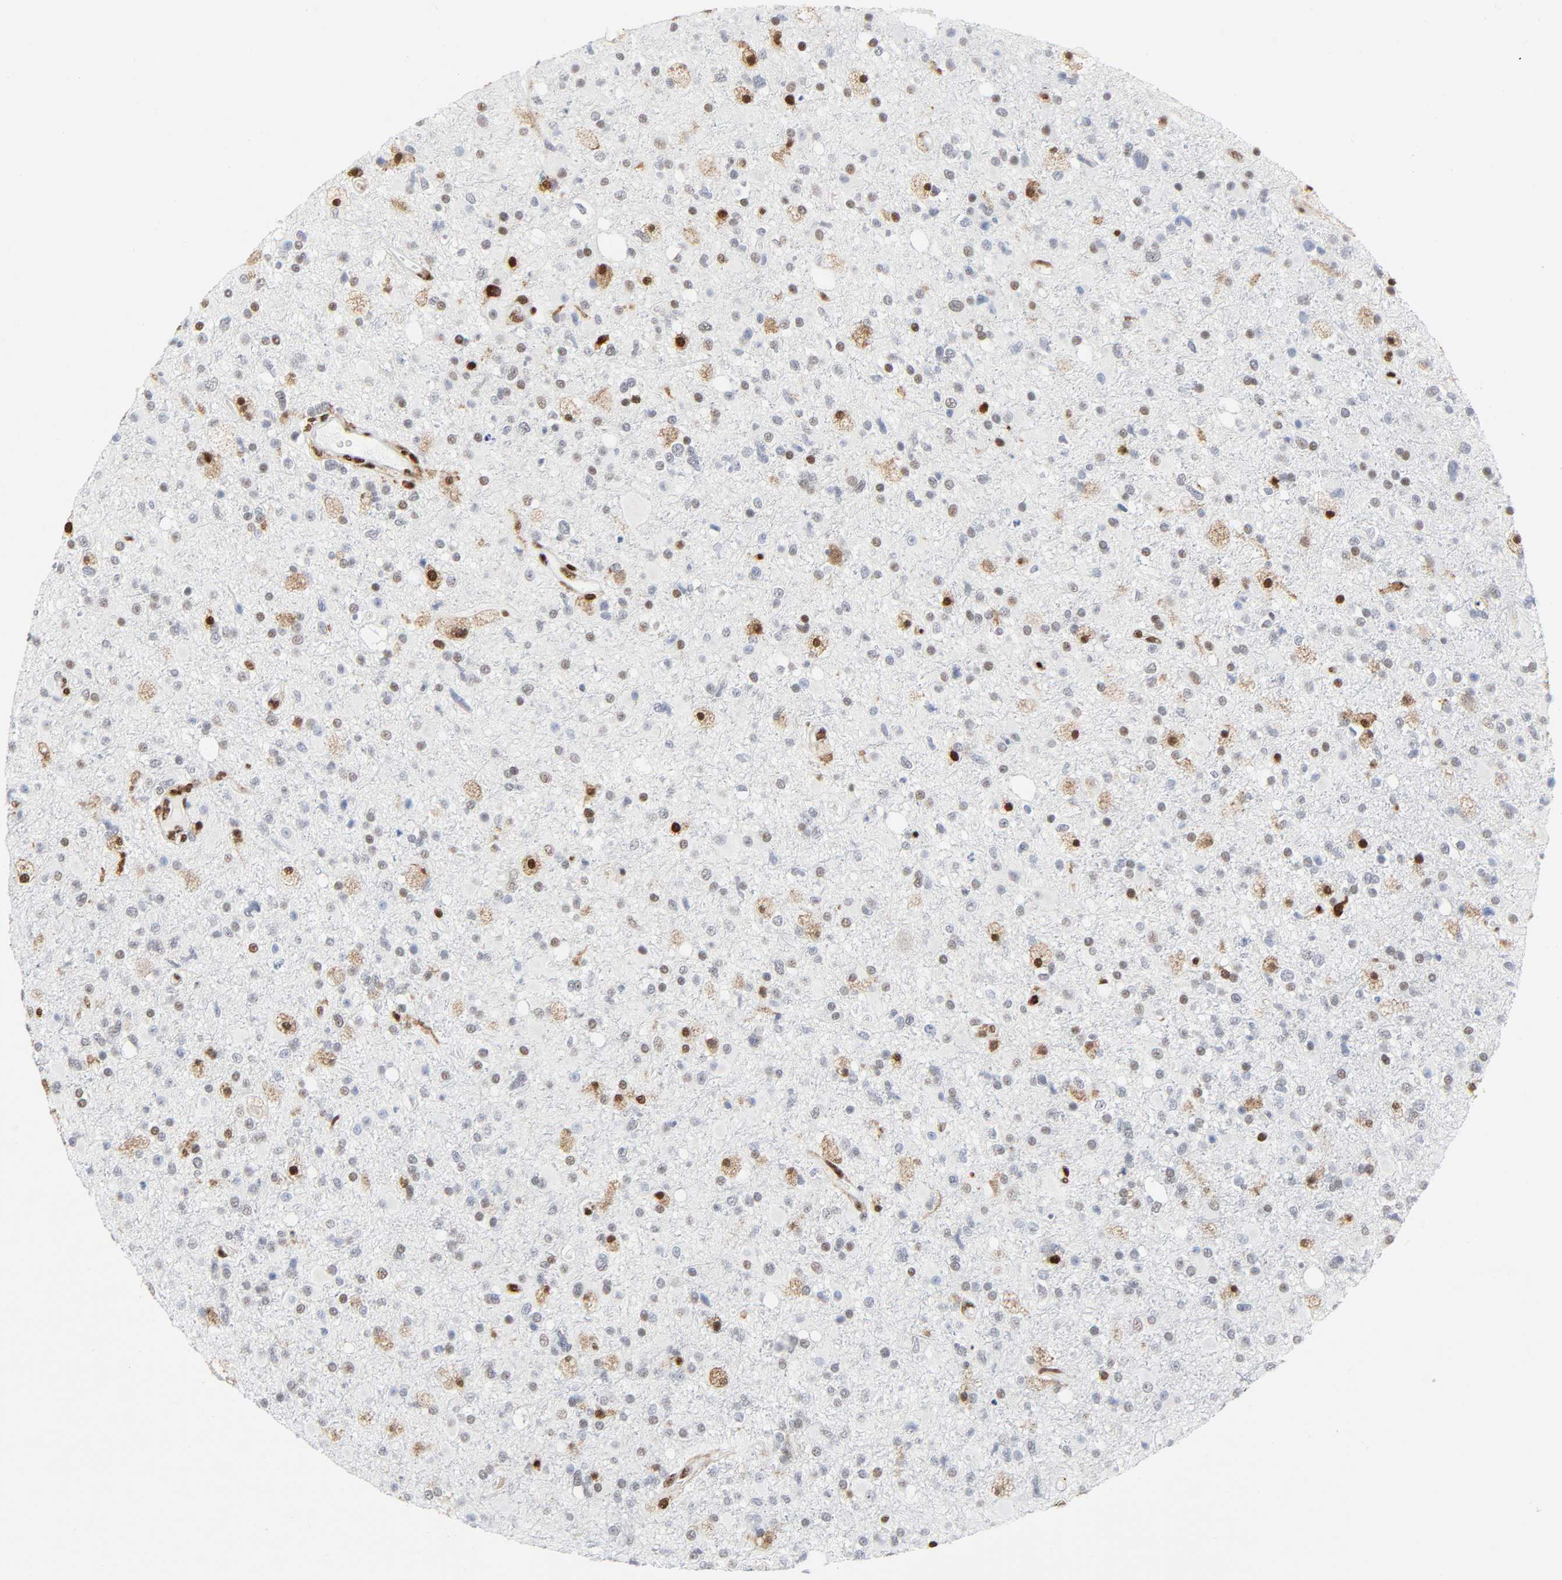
{"staining": {"intensity": "moderate", "quantity": "25%-75%", "location": "cytoplasmic/membranous,nuclear"}, "tissue": "glioma", "cell_type": "Tumor cells", "image_type": "cancer", "snomed": [{"axis": "morphology", "description": "Glioma, malignant, High grade"}, {"axis": "topography", "description": "Brain"}], "caption": "Malignant high-grade glioma tissue demonstrates moderate cytoplasmic/membranous and nuclear expression in about 25%-75% of tumor cells, visualized by immunohistochemistry. (DAB = brown stain, brightfield microscopy at high magnification).", "gene": "WAS", "patient": {"sex": "male", "age": 33}}